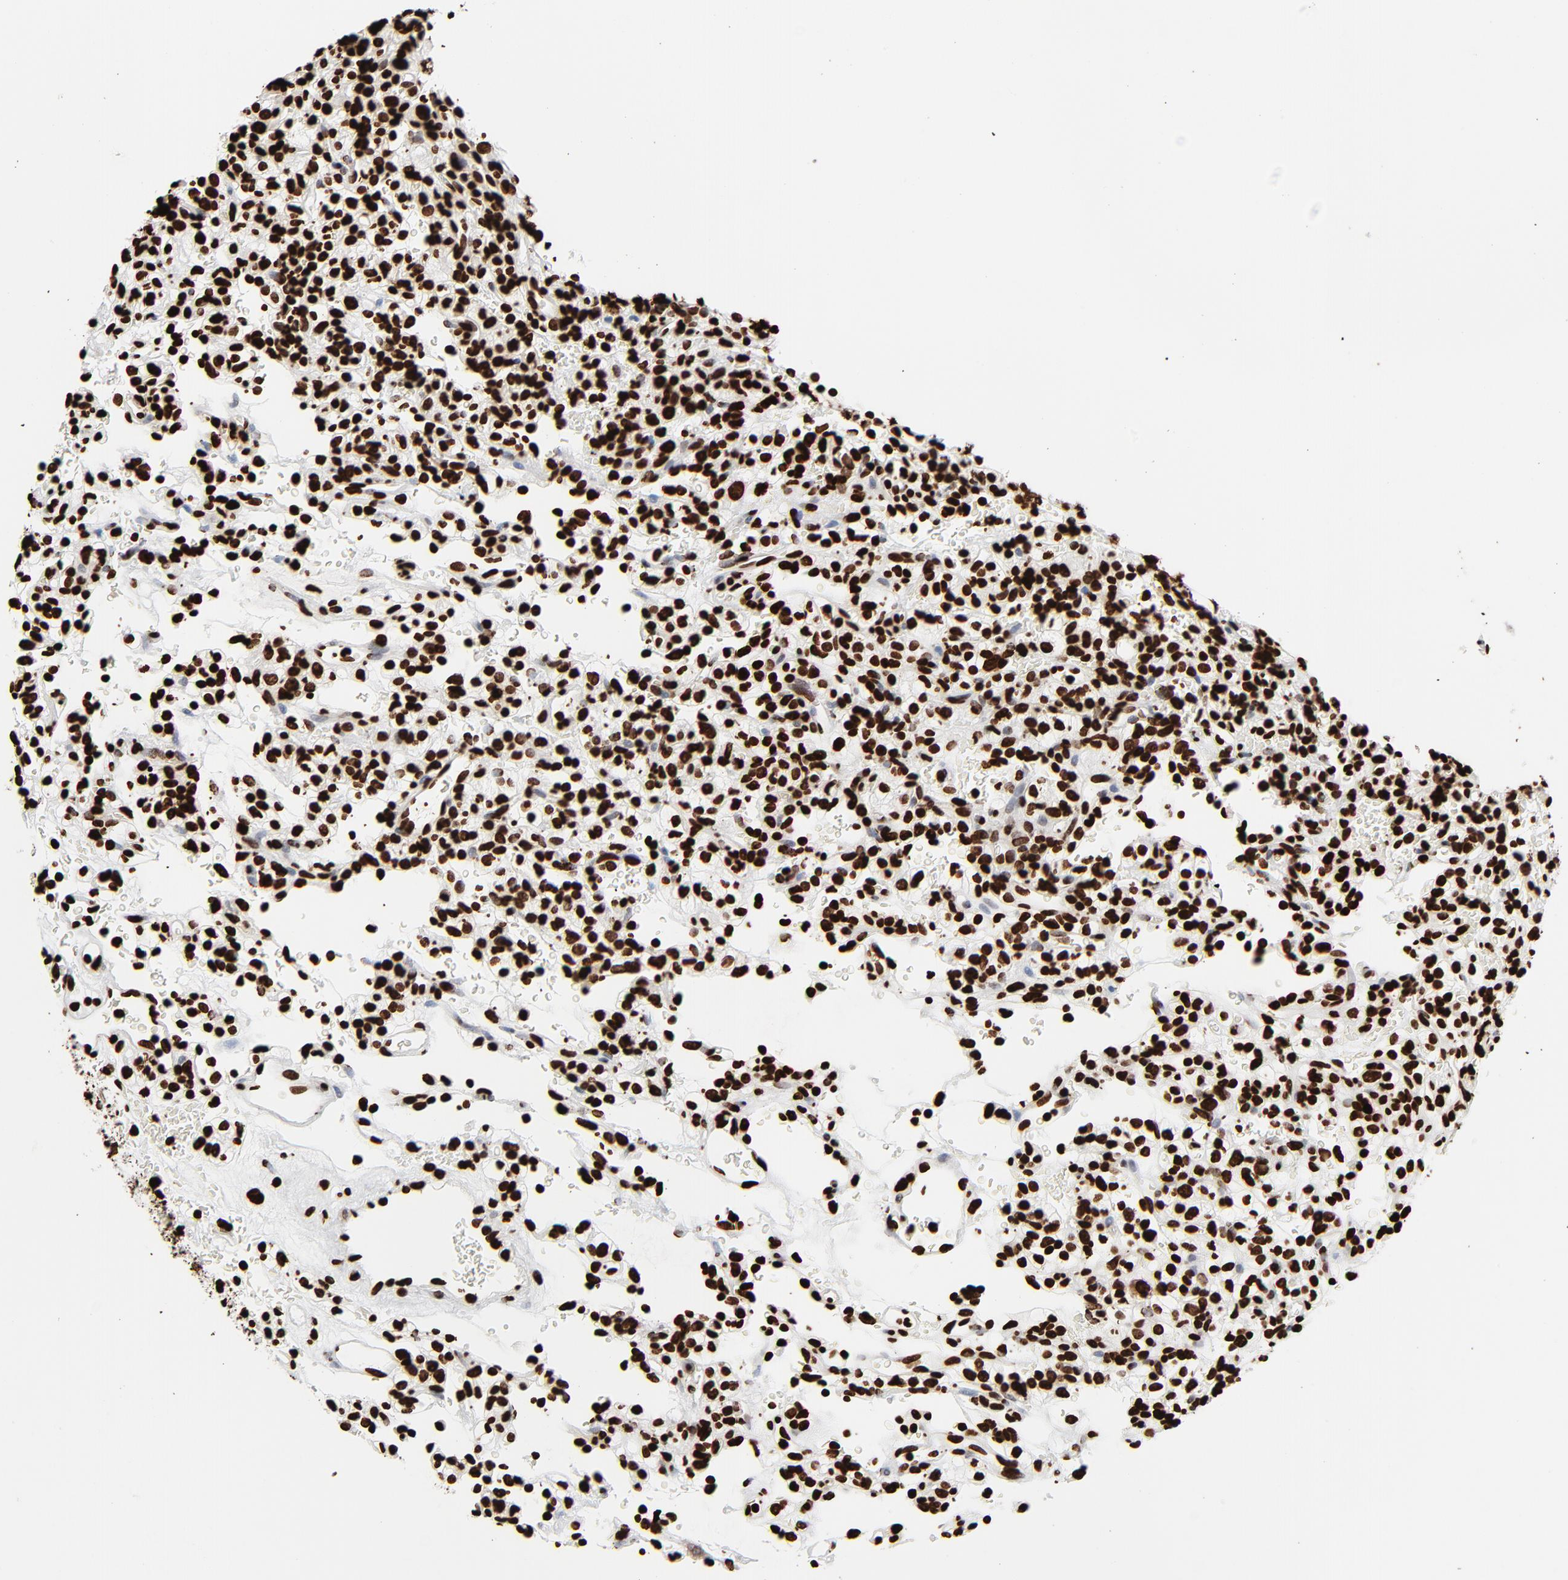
{"staining": {"intensity": "strong", "quantity": ">75%", "location": "nuclear"}, "tissue": "renal cancer", "cell_type": "Tumor cells", "image_type": "cancer", "snomed": [{"axis": "morphology", "description": "Normal tissue, NOS"}, {"axis": "morphology", "description": "Adenocarcinoma, NOS"}, {"axis": "topography", "description": "Kidney"}], "caption": "This photomicrograph exhibits immunohistochemistry staining of human adenocarcinoma (renal), with high strong nuclear expression in approximately >75% of tumor cells.", "gene": "H3-4", "patient": {"sex": "female", "age": 72}}